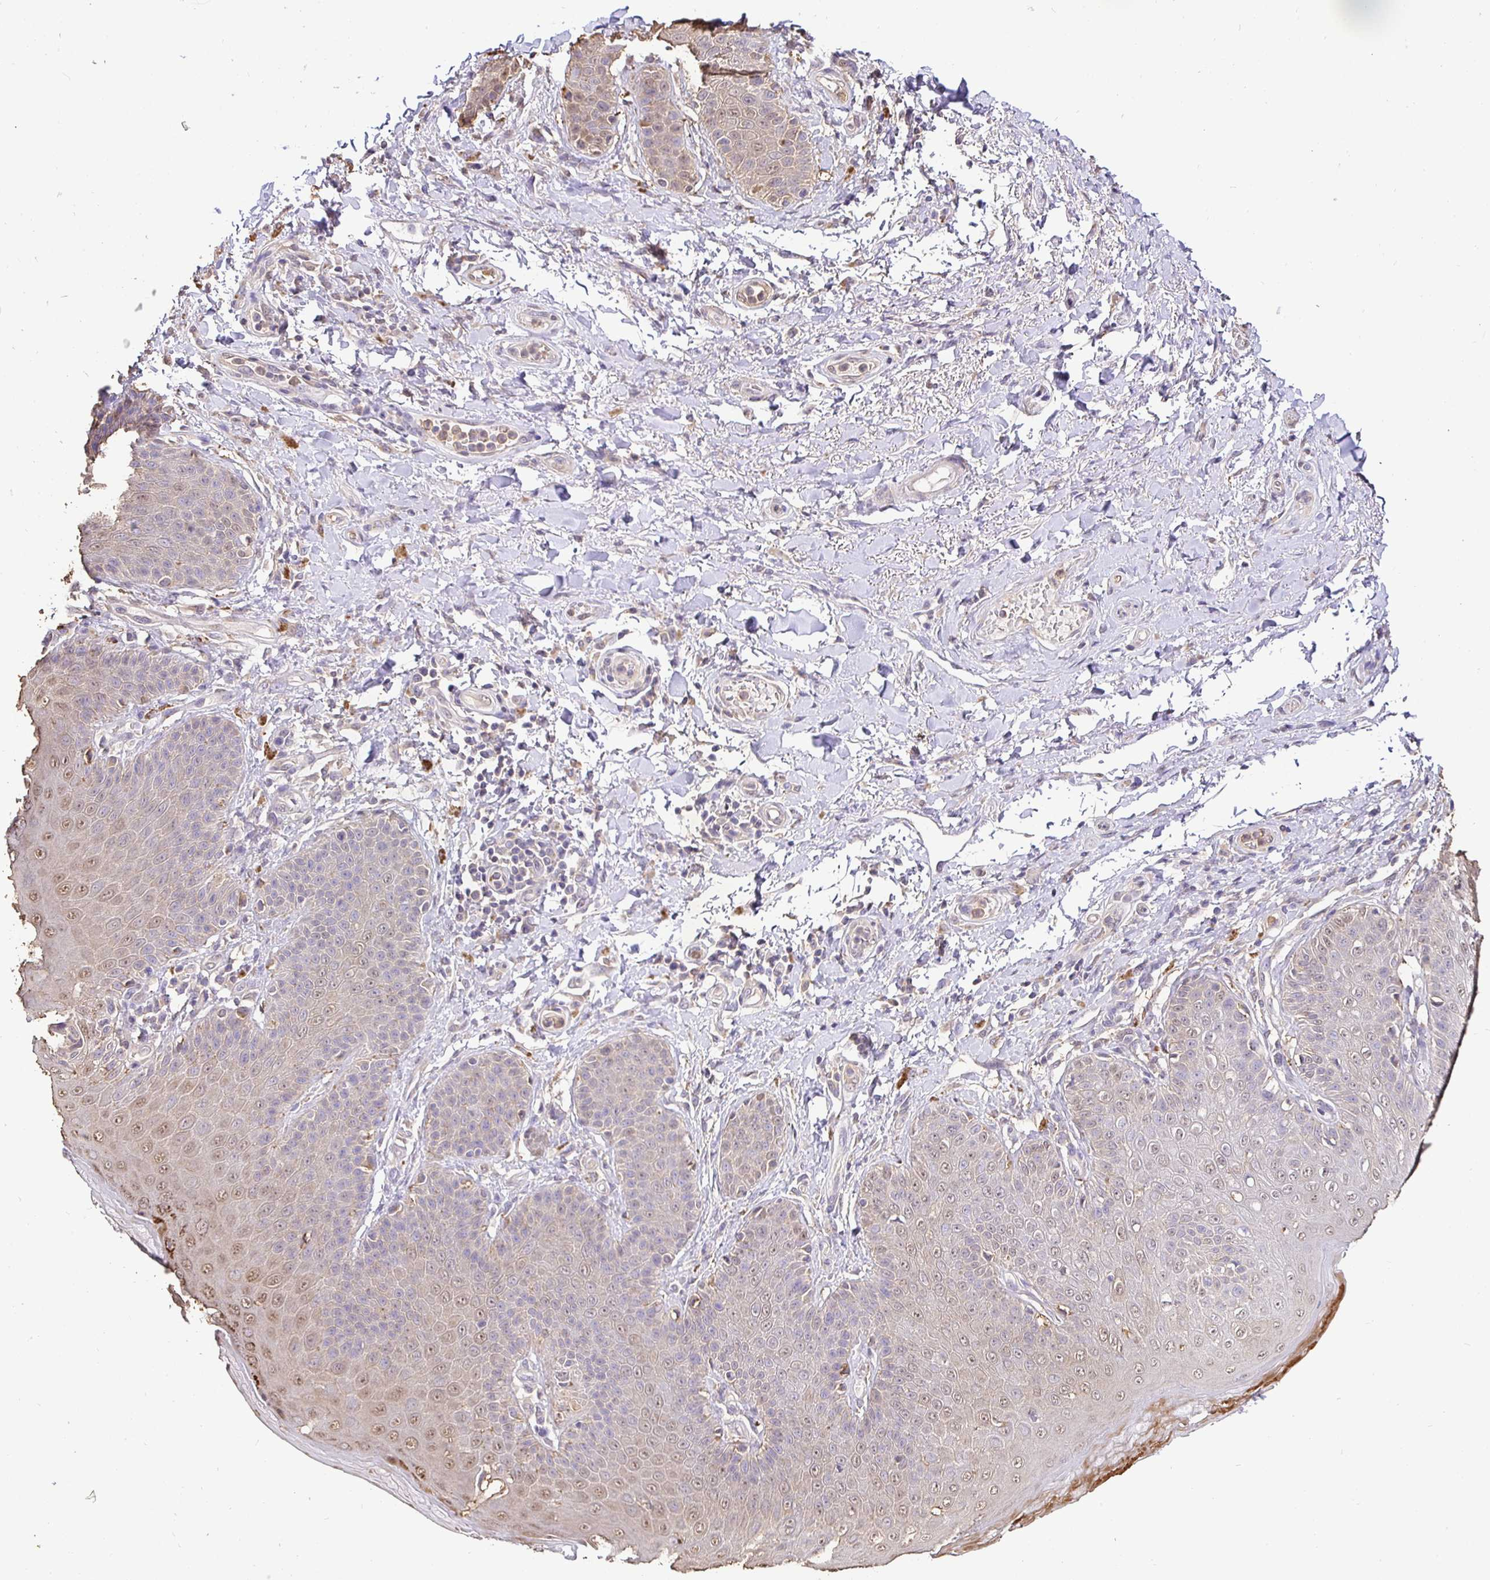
{"staining": {"intensity": "moderate", "quantity": "<25%", "location": "cytoplasmic/membranous"}, "tissue": "skin", "cell_type": "Epidermal cells", "image_type": "normal", "snomed": [{"axis": "morphology", "description": "Normal tissue, NOS"}, {"axis": "topography", "description": "Peripheral nerve tissue"}], "caption": "Skin stained with immunohistochemistry reveals moderate cytoplasmic/membranous expression in approximately <25% of epidermal cells. The staining is performed using DAB brown chromogen to label protein expression. The nuclei are counter-stained blue using hematoxylin.", "gene": "MAPK8IP3", "patient": {"sex": "male", "age": 51}}